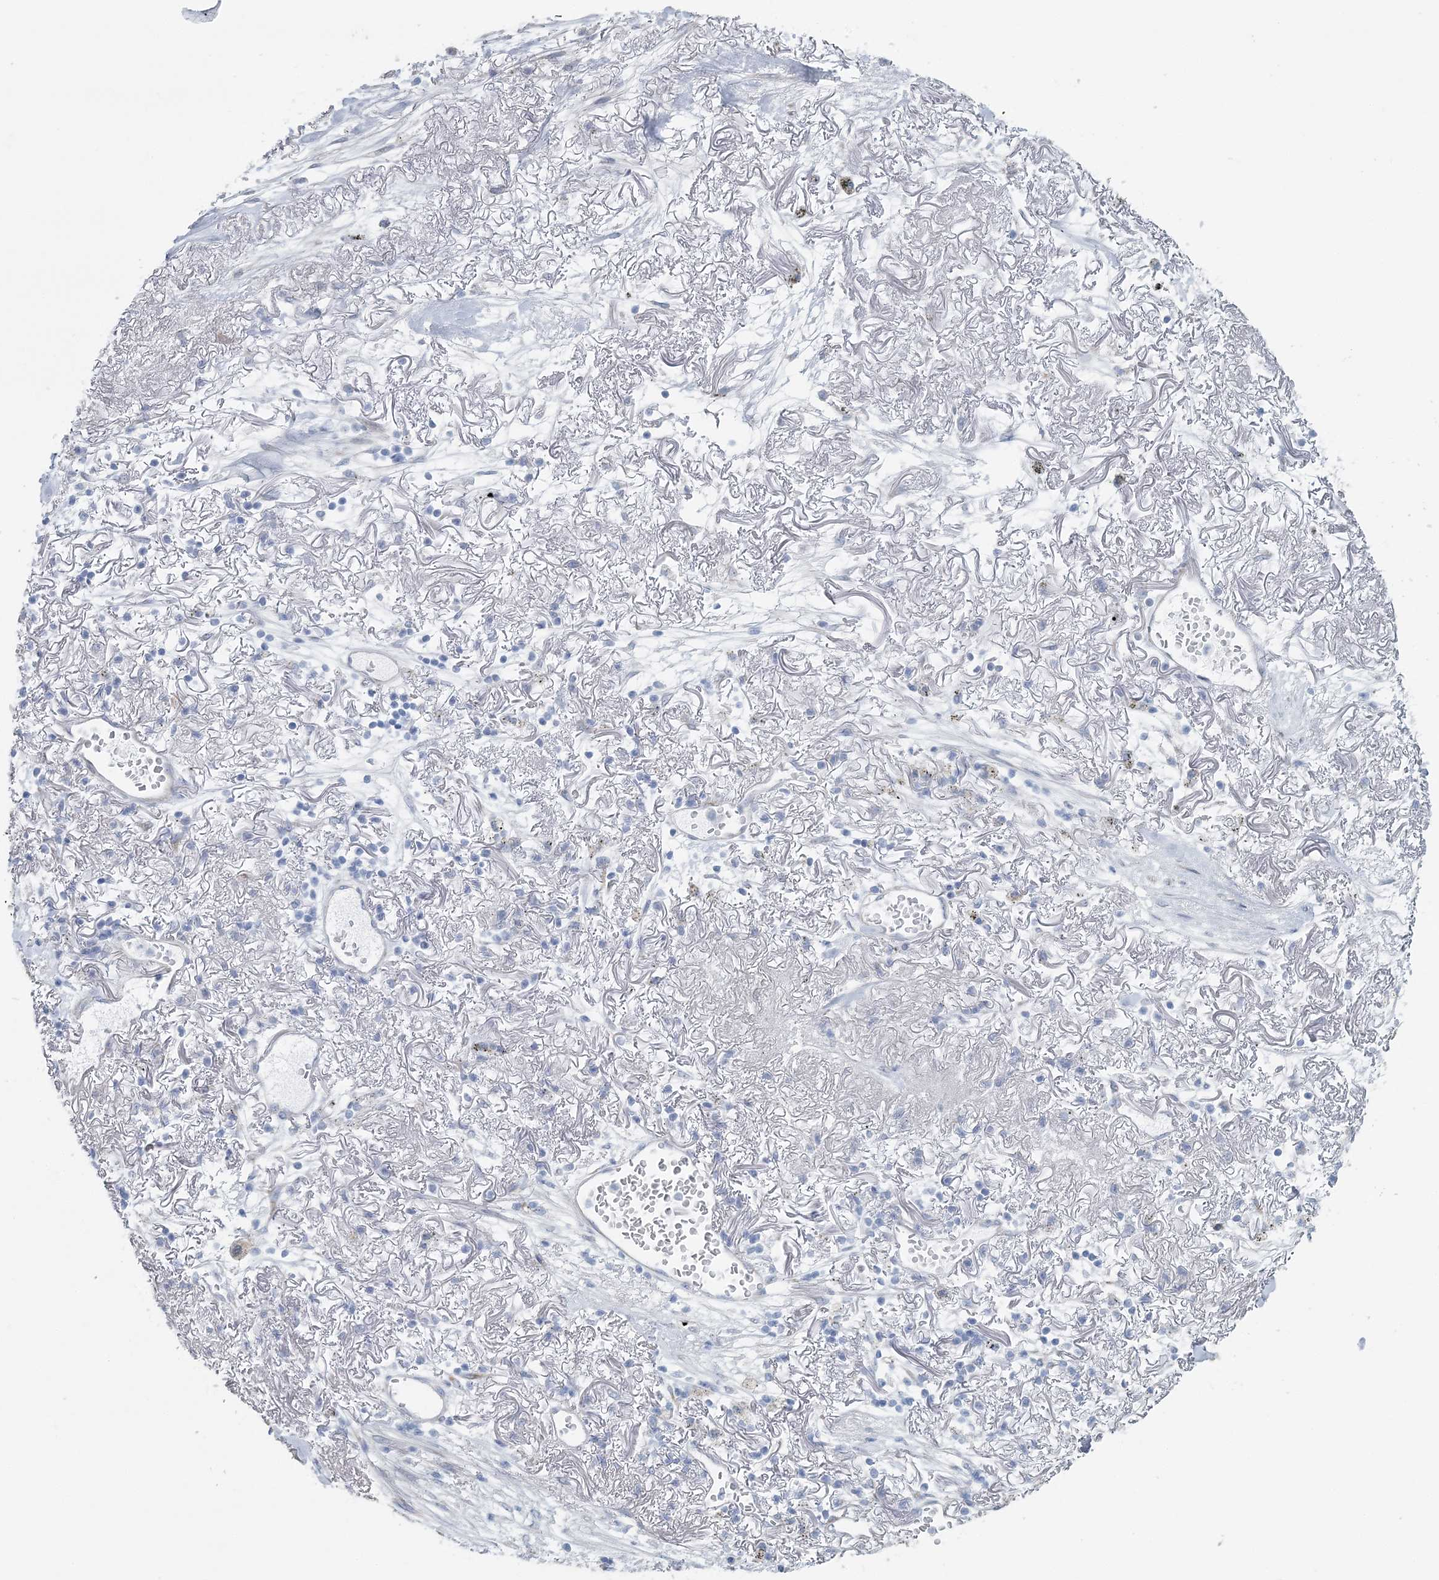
{"staining": {"intensity": "negative", "quantity": "none", "location": "none"}, "tissue": "lung cancer", "cell_type": "Tumor cells", "image_type": "cancer", "snomed": [{"axis": "morphology", "description": "Squamous cell carcinoma, NOS"}, {"axis": "topography", "description": "Lung"}], "caption": "A high-resolution photomicrograph shows immunohistochemistry (IHC) staining of squamous cell carcinoma (lung), which demonstrates no significant positivity in tumor cells.", "gene": "CMBL", "patient": {"sex": "female", "age": 73}}